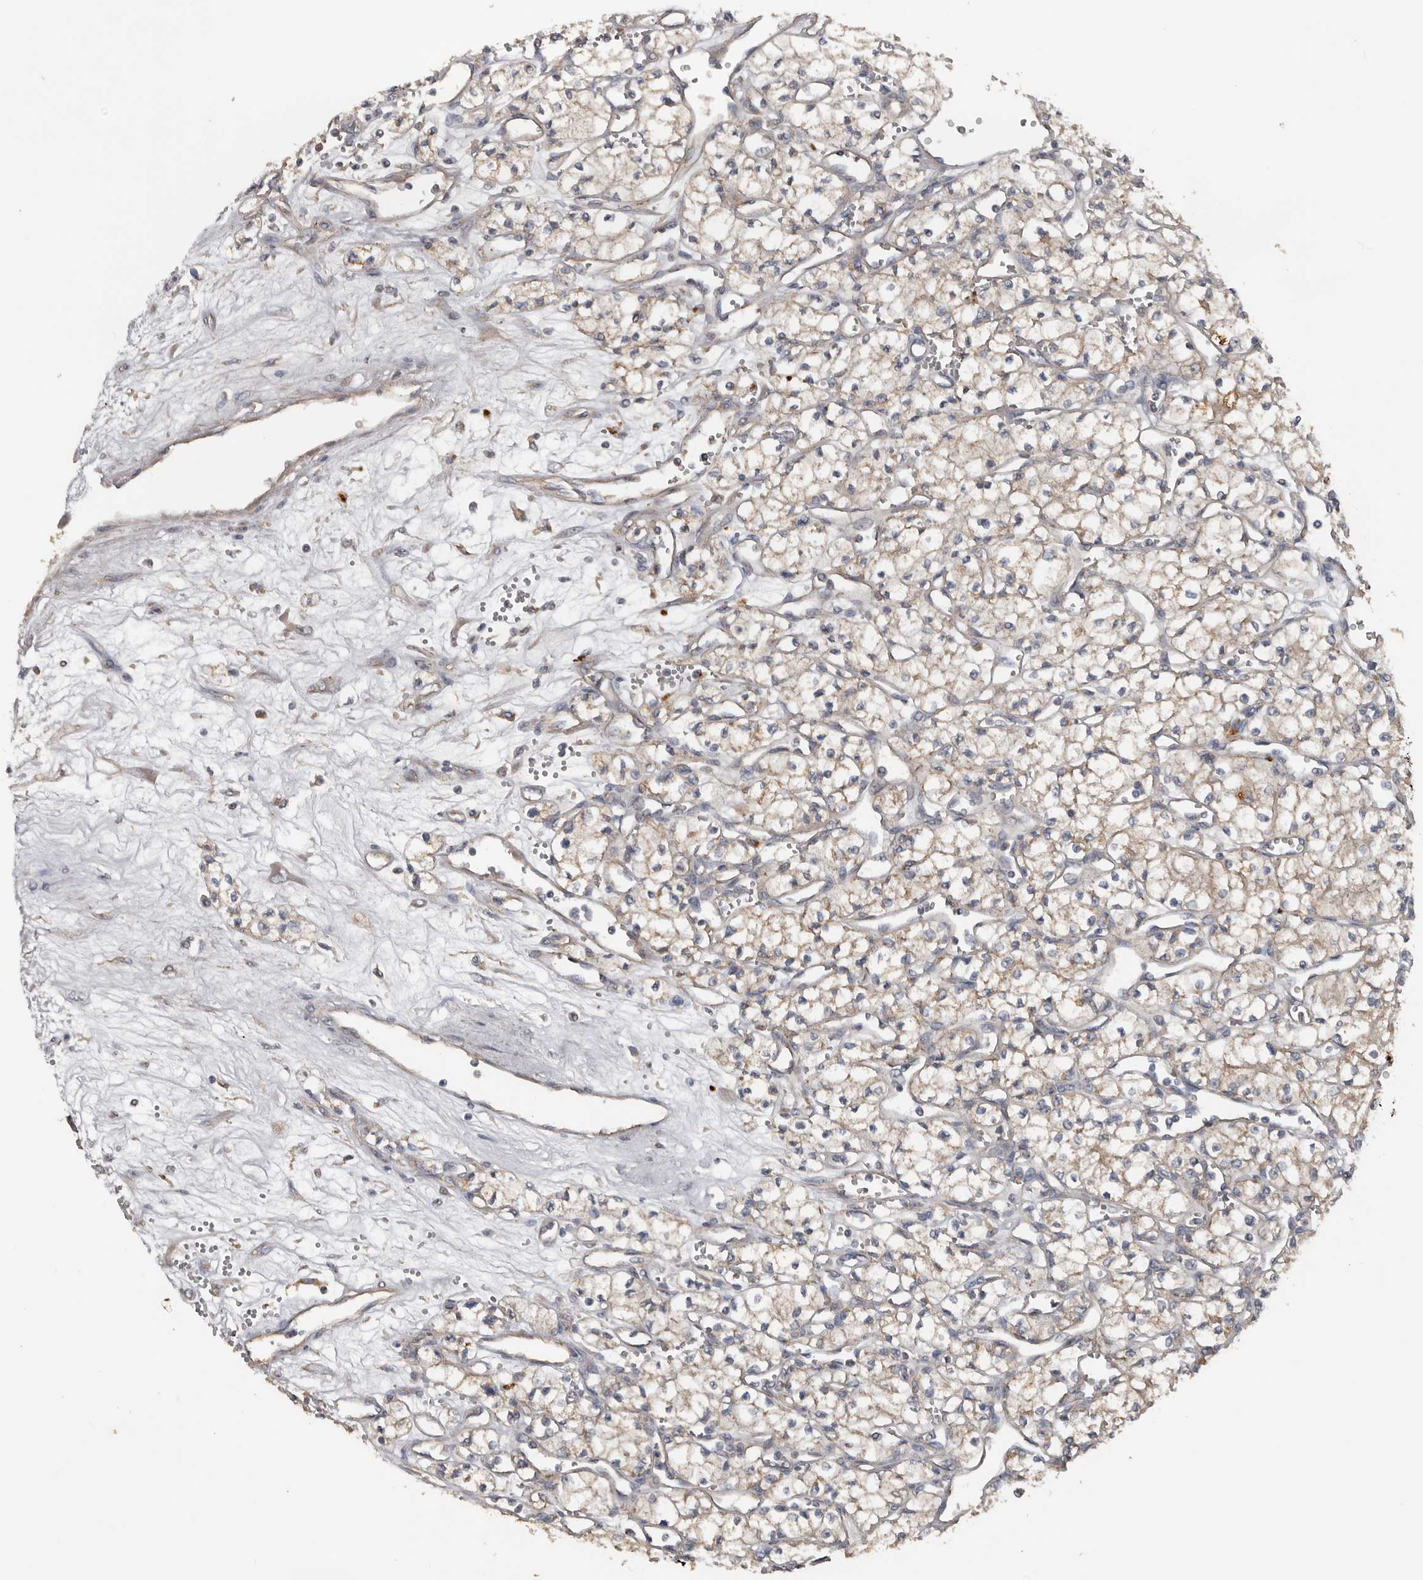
{"staining": {"intensity": "weak", "quantity": ">75%", "location": "cytoplasmic/membranous"}, "tissue": "renal cancer", "cell_type": "Tumor cells", "image_type": "cancer", "snomed": [{"axis": "morphology", "description": "Adenocarcinoma, NOS"}, {"axis": "topography", "description": "Kidney"}], "caption": "Tumor cells reveal low levels of weak cytoplasmic/membranous staining in approximately >75% of cells in human renal cancer.", "gene": "HYAL4", "patient": {"sex": "male", "age": 59}}